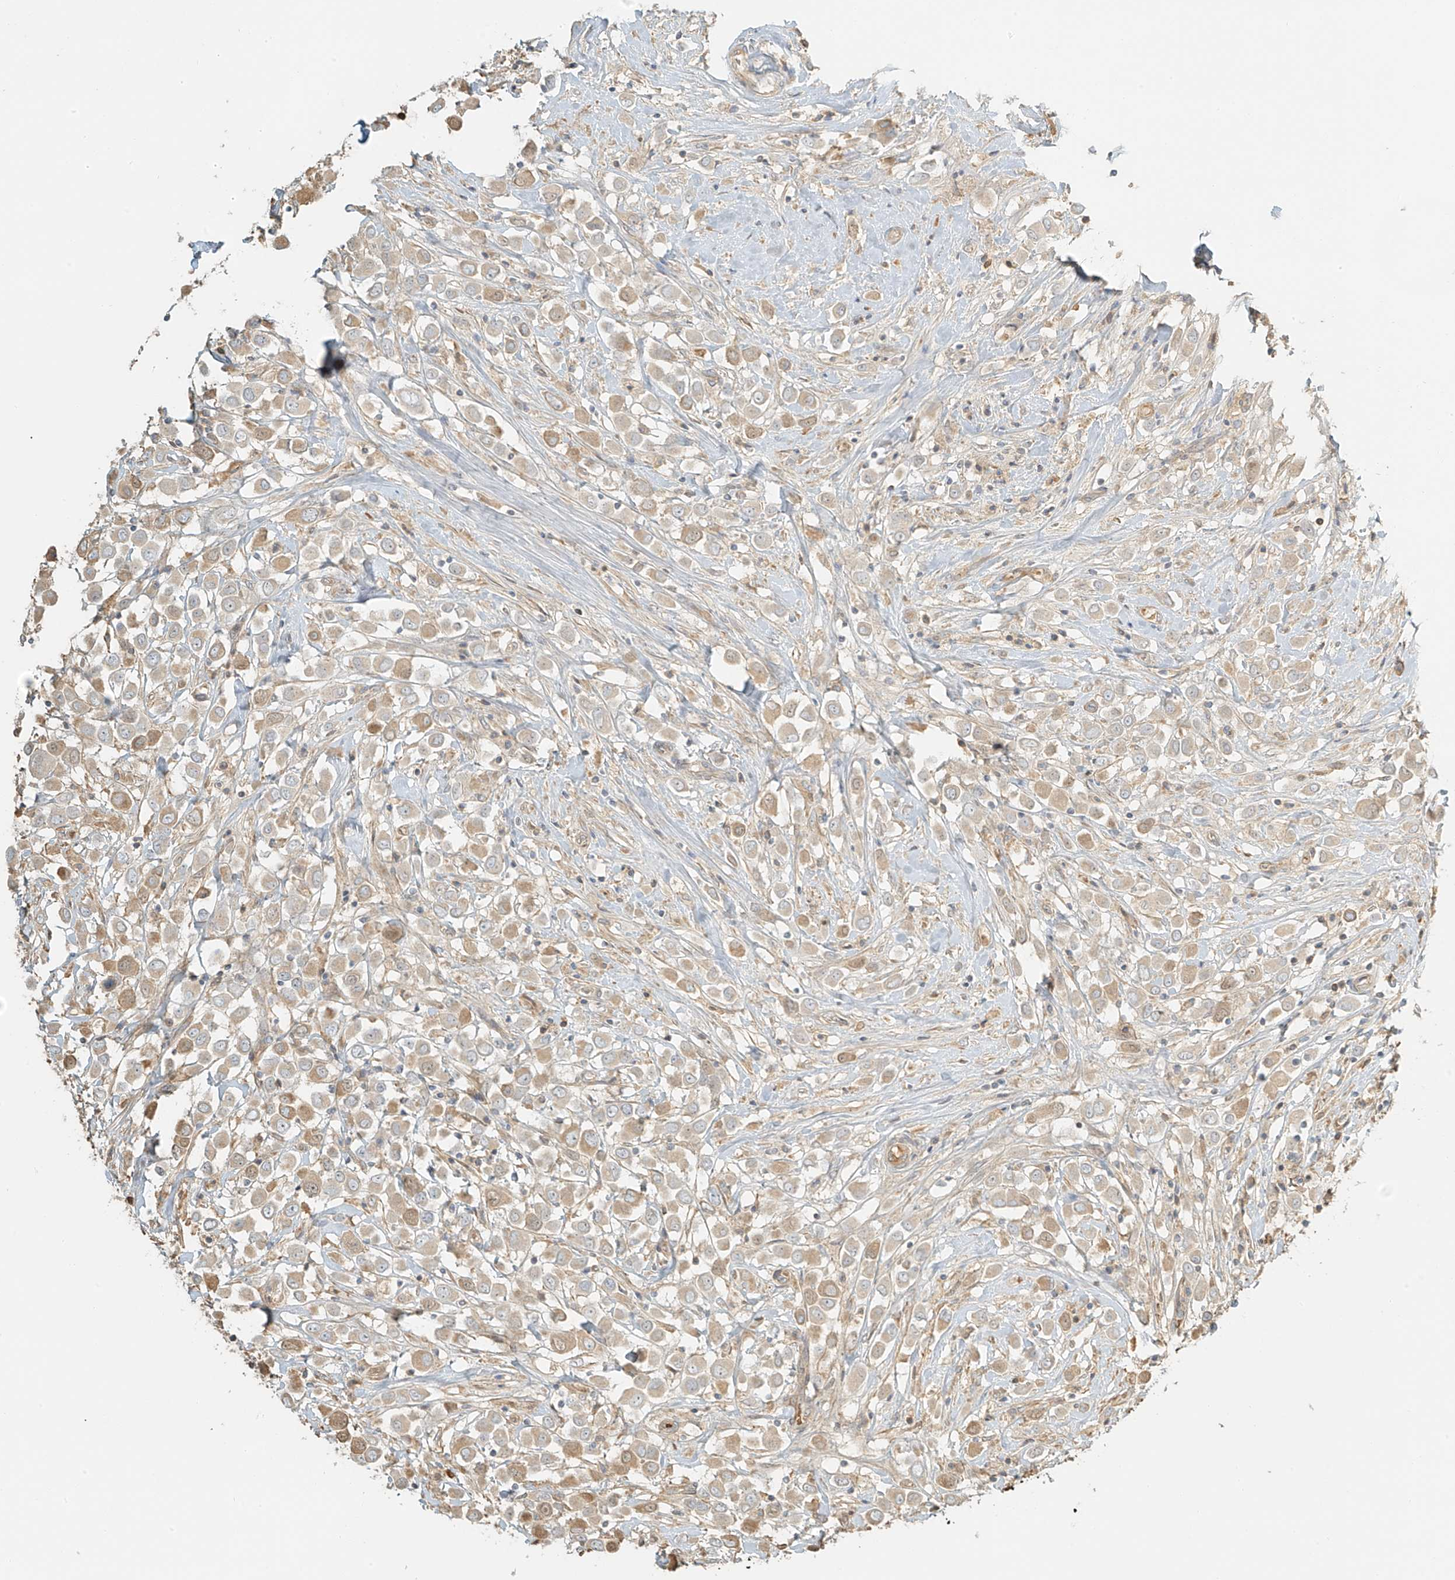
{"staining": {"intensity": "weak", "quantity": ">75%", "location": "cytoplasmic/membranous"}, "tissue": "breast cancer", "cell_type": "Tumor cells", "image_type": "cancer", "snomed": [{"axis": "morphology", "description": "Duct carcinoma"}, {"axis": "topography", "description": "Breast"}], "caption": "Protein staining of breast intraductal carcinoma tissue shows weak cytoplasmic/membranous positivity in about >75% of tumor cells.", "gene": "UPK1B", "patient": {"sex": "female", "age": 61}}